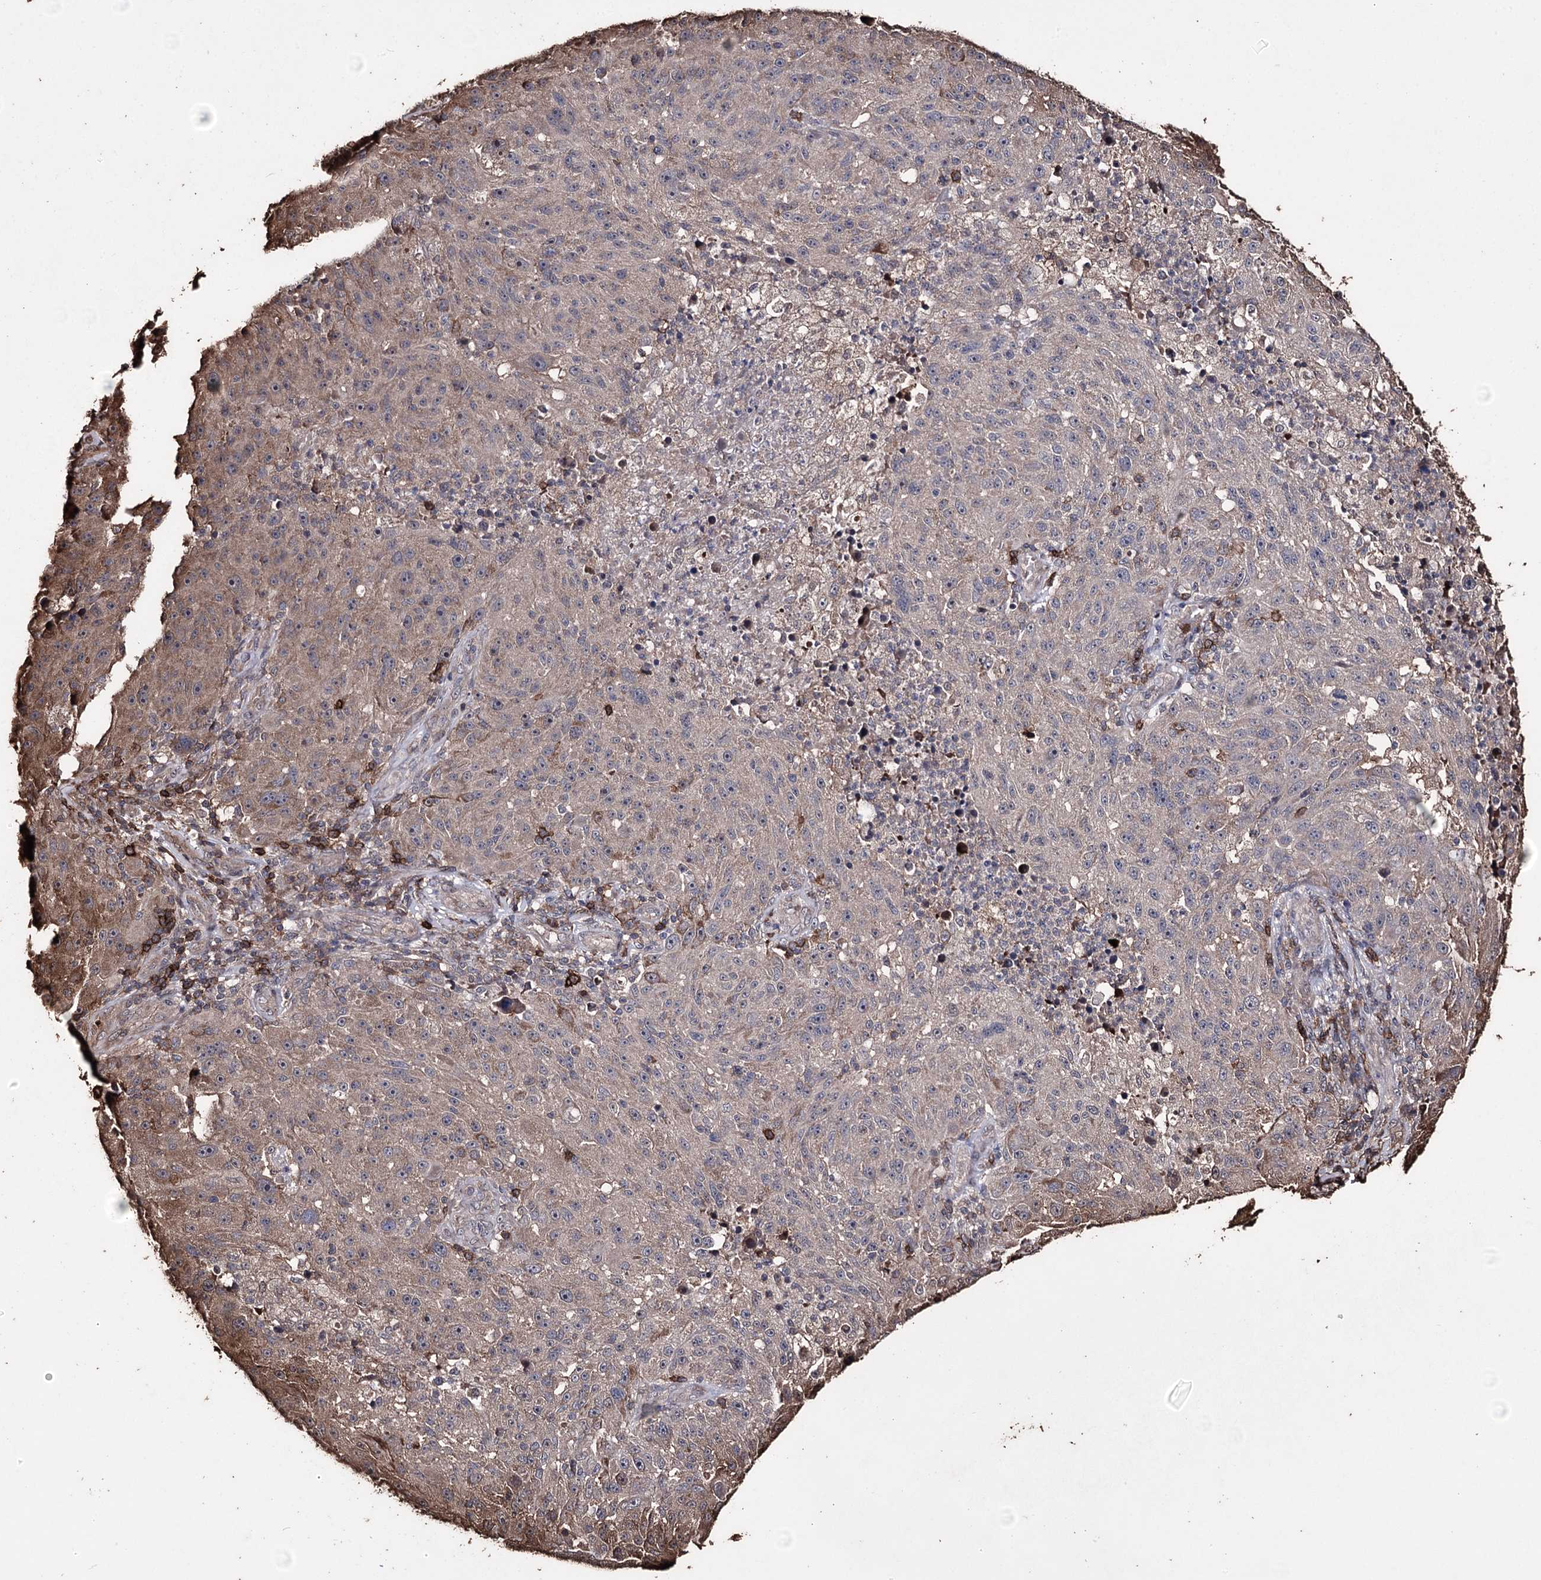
{"staining": {"intensity": "weak", "quantity": "<25%", "location": "cytoplasmic/membranous"}, "tissue": "melanoma", "cell_type": "Tumor cells", "image_type": "cancer", "snomed": [{"axis": "morphology", "description": "Malignant melanoma, NOS"}, {"axis": "topography", "description": "Skin"}], "caption": "This is an immunohistochemistry (IHC) photomicrograph of human malignant melanoma. There is no expression in tumor cells.", "gene": "ZNF662", "patient": {"sex": "male", "age": 53}}